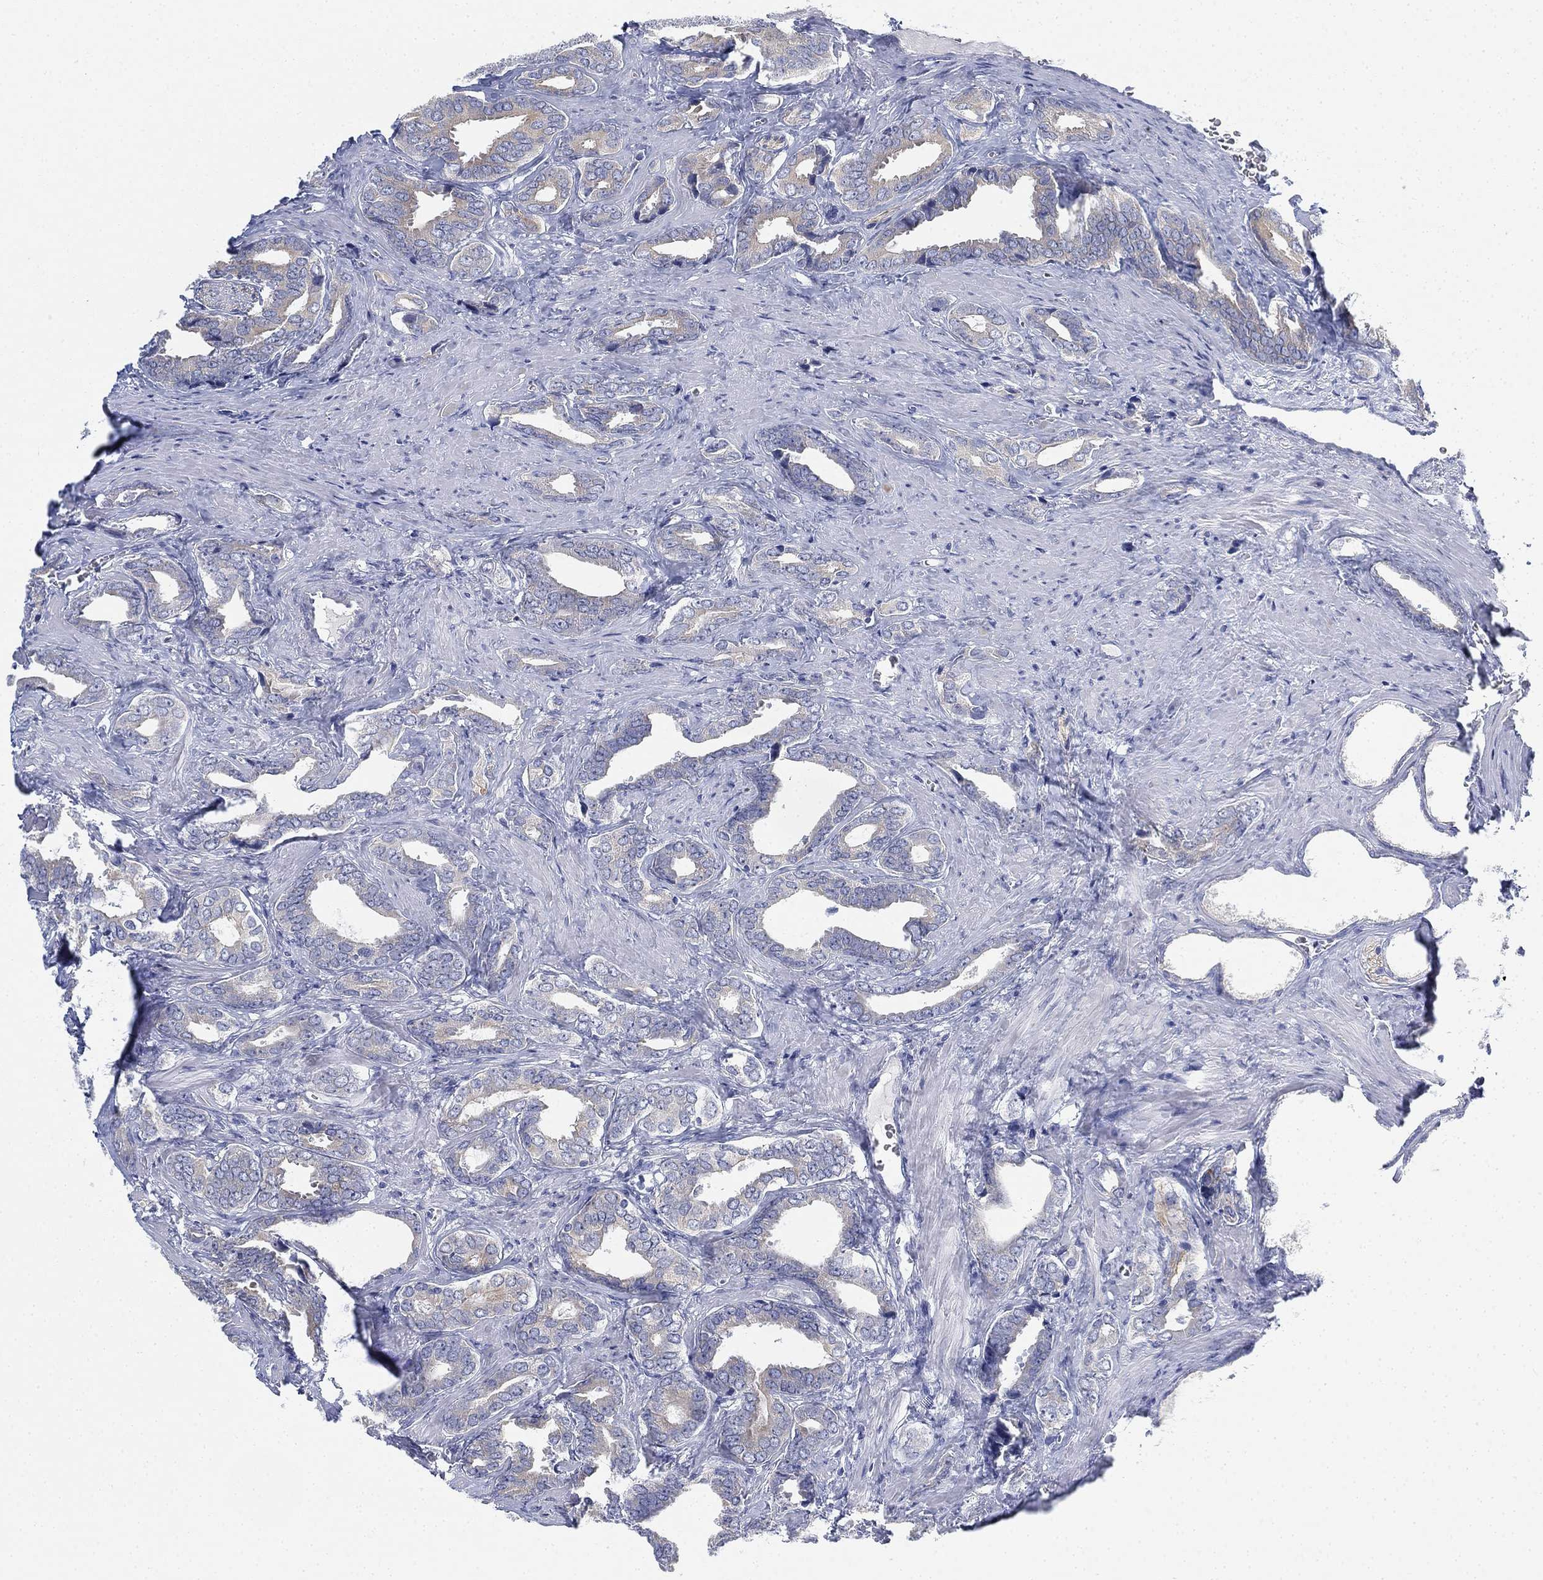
{"staining": {"intensity": "weak", "quantity": "25%-75%", "location": "cytoplasmic/membranous"}, "tissue": "prostate cancer", "cell_type": "Tumor cells", "image_type": "cancer", "snomed": [{"axis": "morphology", "description": "Adenocarcinoma, NOS"}, {"axis": "topography", "description": "Prostate"}], "caption": "Protein expression analysis of prostate cancer reveals weak cytoplasmic/membranous staining in about 25%-75% of tumor cells.", "gene": "GCNA", "patient": {"sex": "male", "age": 66}}